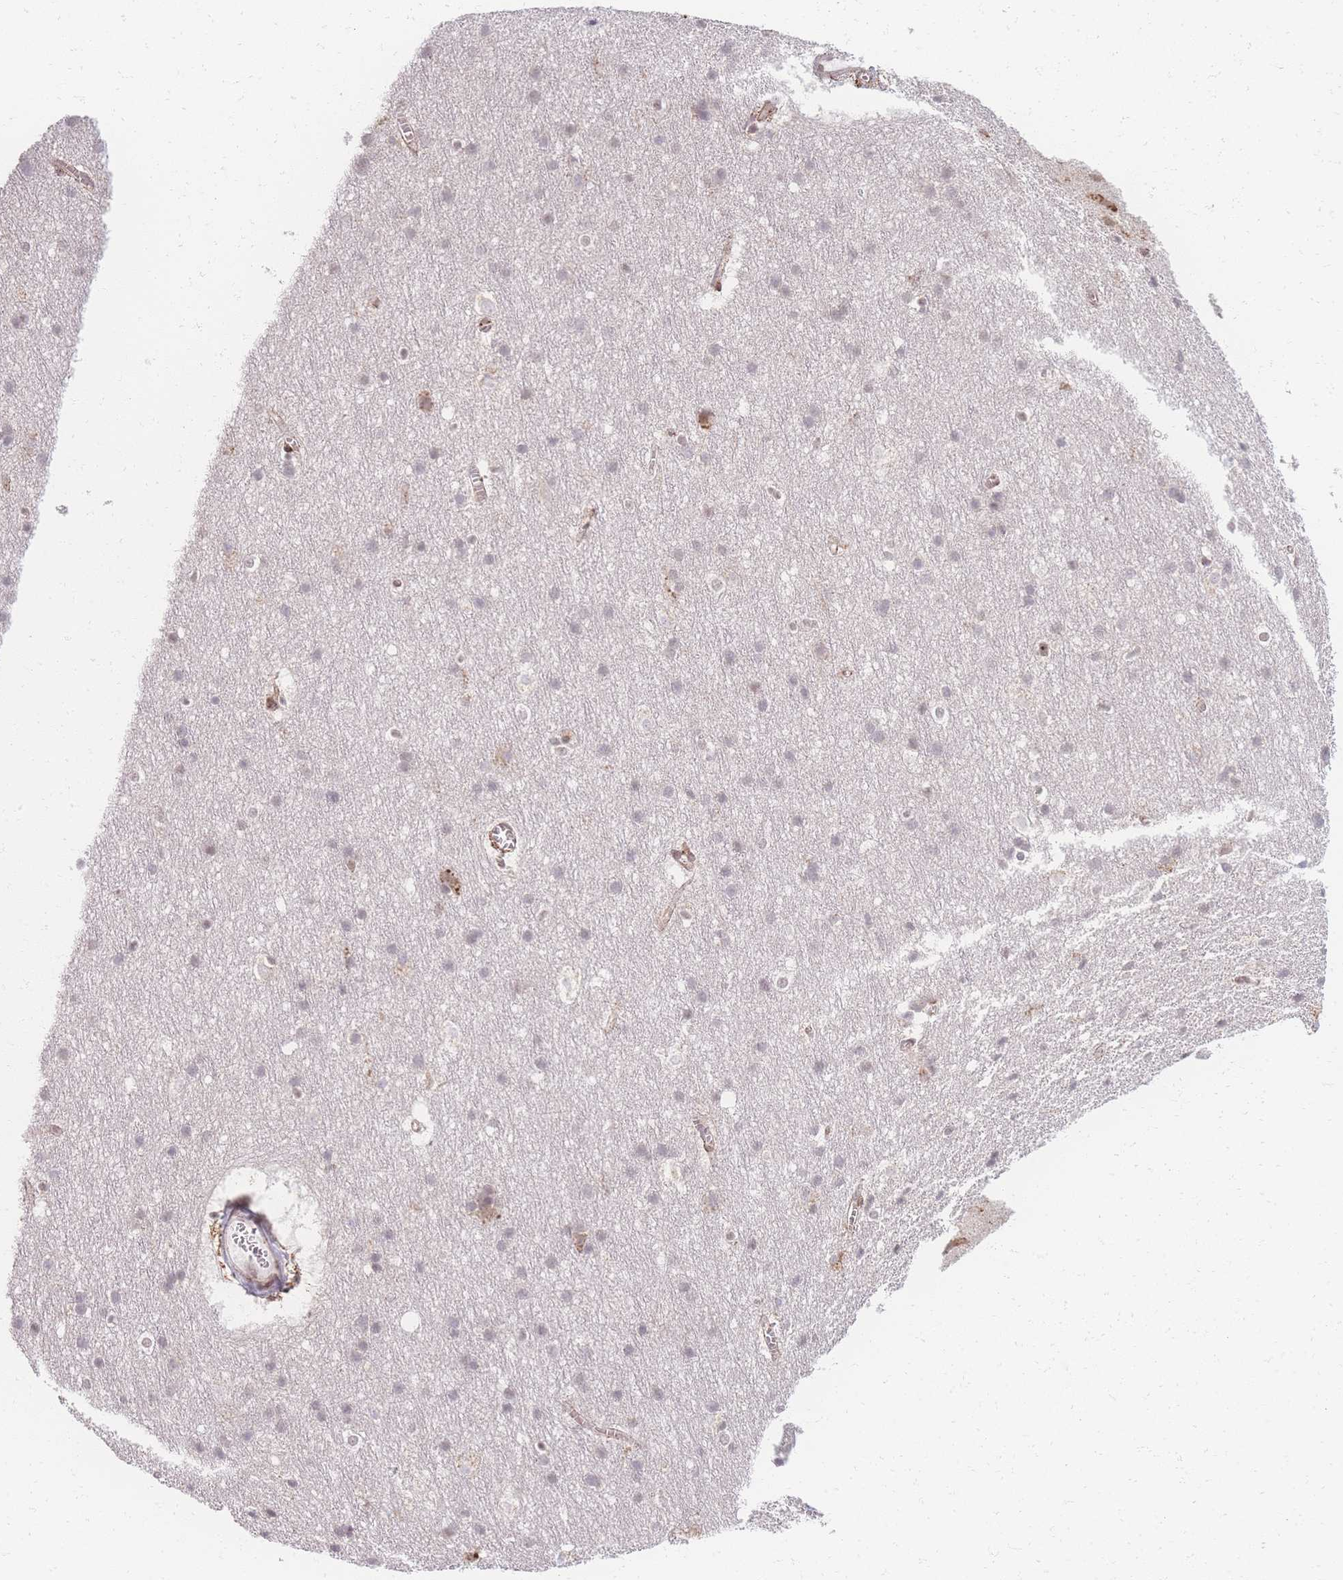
{"staining": {"intensity": "moderate", "quantity": "<25%", "location": "cytoplasmic/membranous"}, "tissue": "cerebral cortex", "cell_type": "Endothelial cells", "image_type": "normal", "snomed": [{"axis": "morphology", "description": "Normal tissue, NOS"}, {"axis": "topography", "description": "Cerebral cortex"}], "caption": "Immunohistochemistry (IHC) image of normal cerebral cortex: cerebral cortex stained using immunohistochemistry (IHC) shows low levels of moderate protein expression localized specifically in the cytoplasmic/membranous of endothelial cells, appearing as a cytoplasmic/membranous brown color.", "gene": "ZC3H13", "patient": {"sex": "male", "age": 54}}